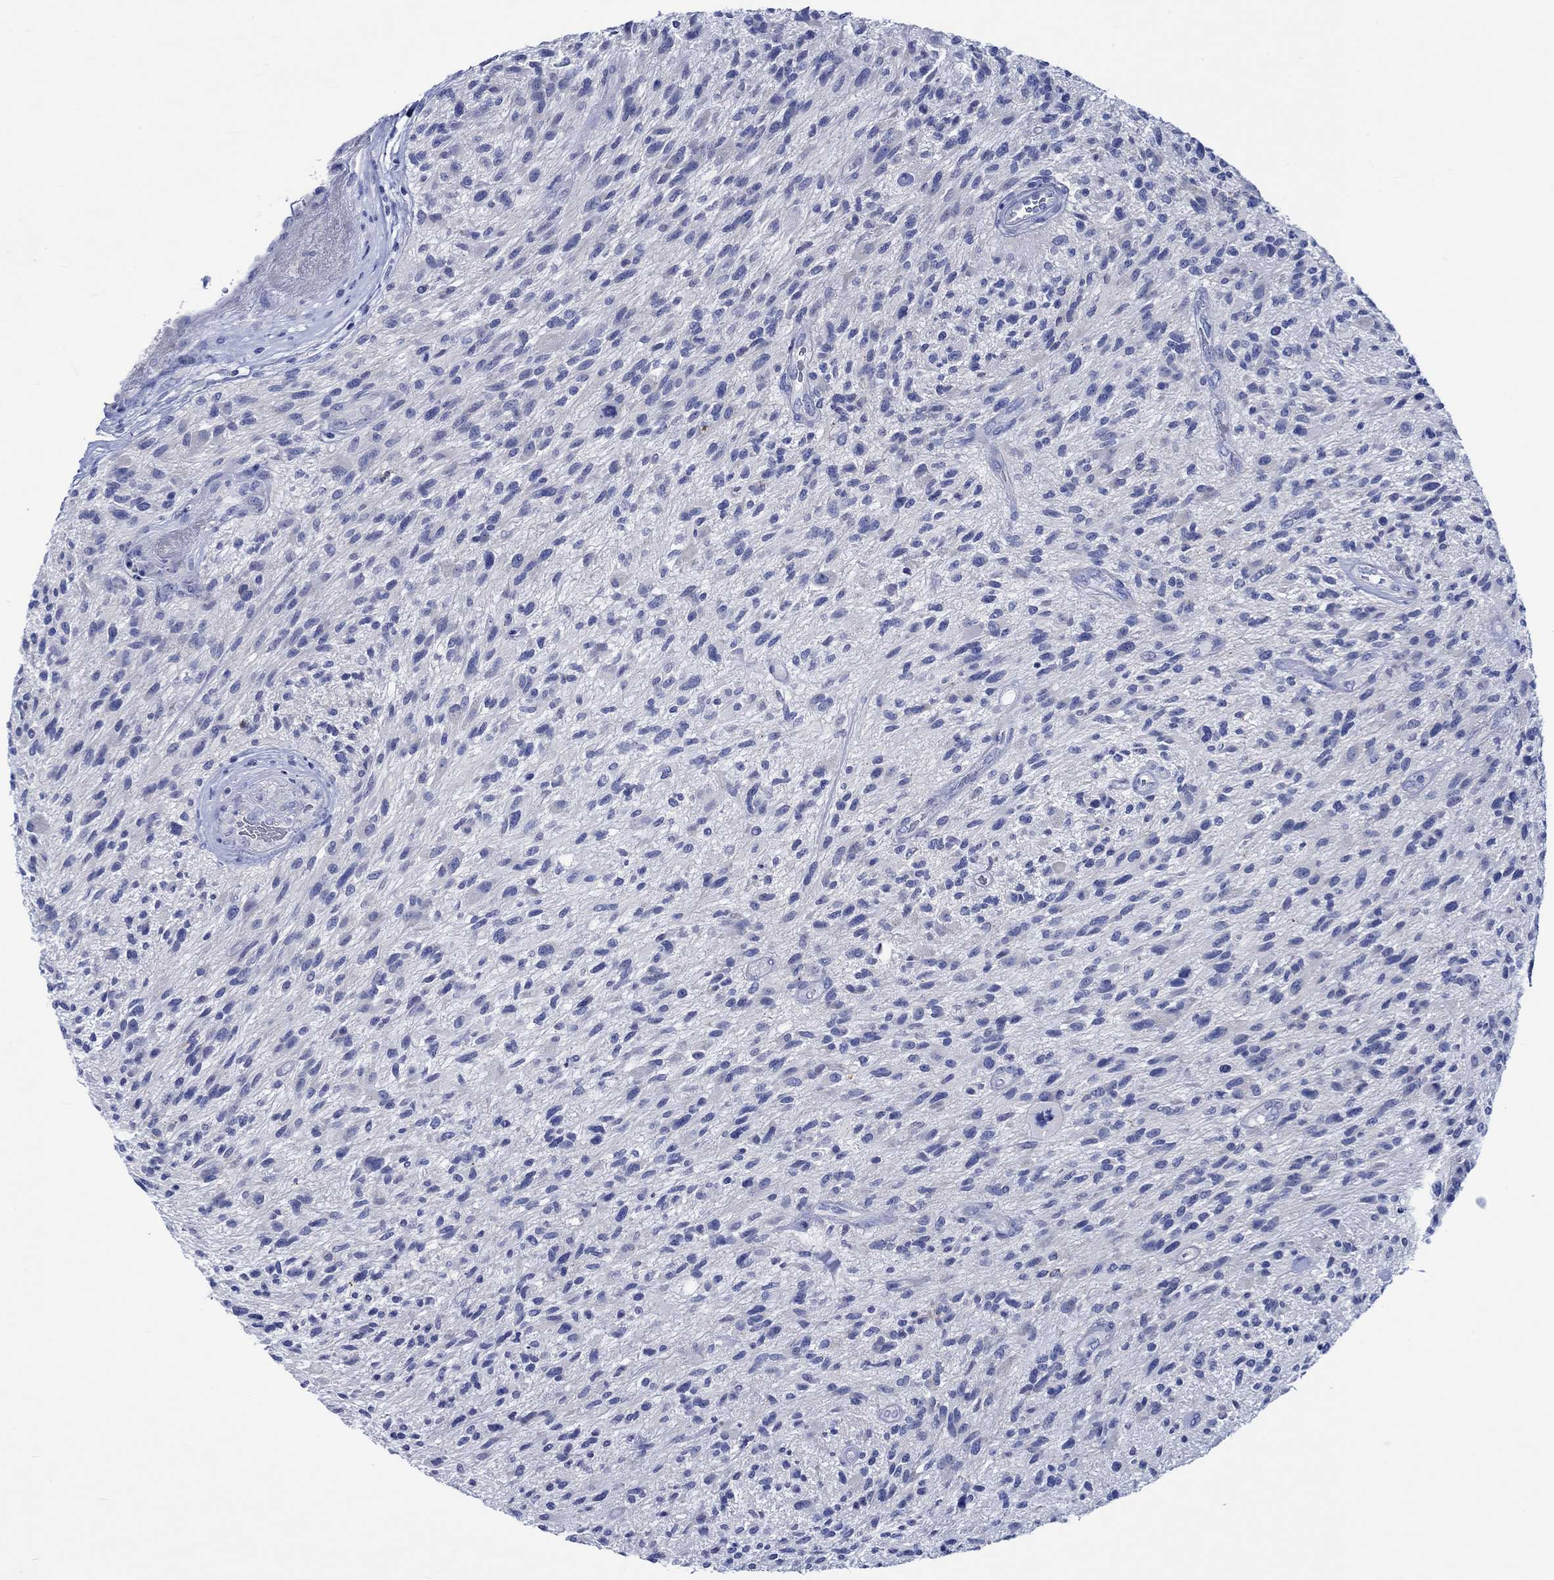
{"staining": {"intensity": "negative", "quantity": "none", "location": "none"}, "tissue": "glioma", "cell_type": "Tumor cells", "image_type": "cancer", "snomed": [{"axis": "morphology", "description": "Glioma, malignant, High grade"}, {"axis": "topography", "description": "Brain"}], "caption": "Immunohistochemistry histopathology image of neoplastic tissue: human glioma stained with DAB (3,3'-diaminobenzidine) reveals no significant protein staining in tumor cells. (DAB (3,3'-diaminobenzidine) immunohistochemistry (IHC), high magnification).", "gene": "PTPRN2", "patient": {"sex": "male", "age": 47}}